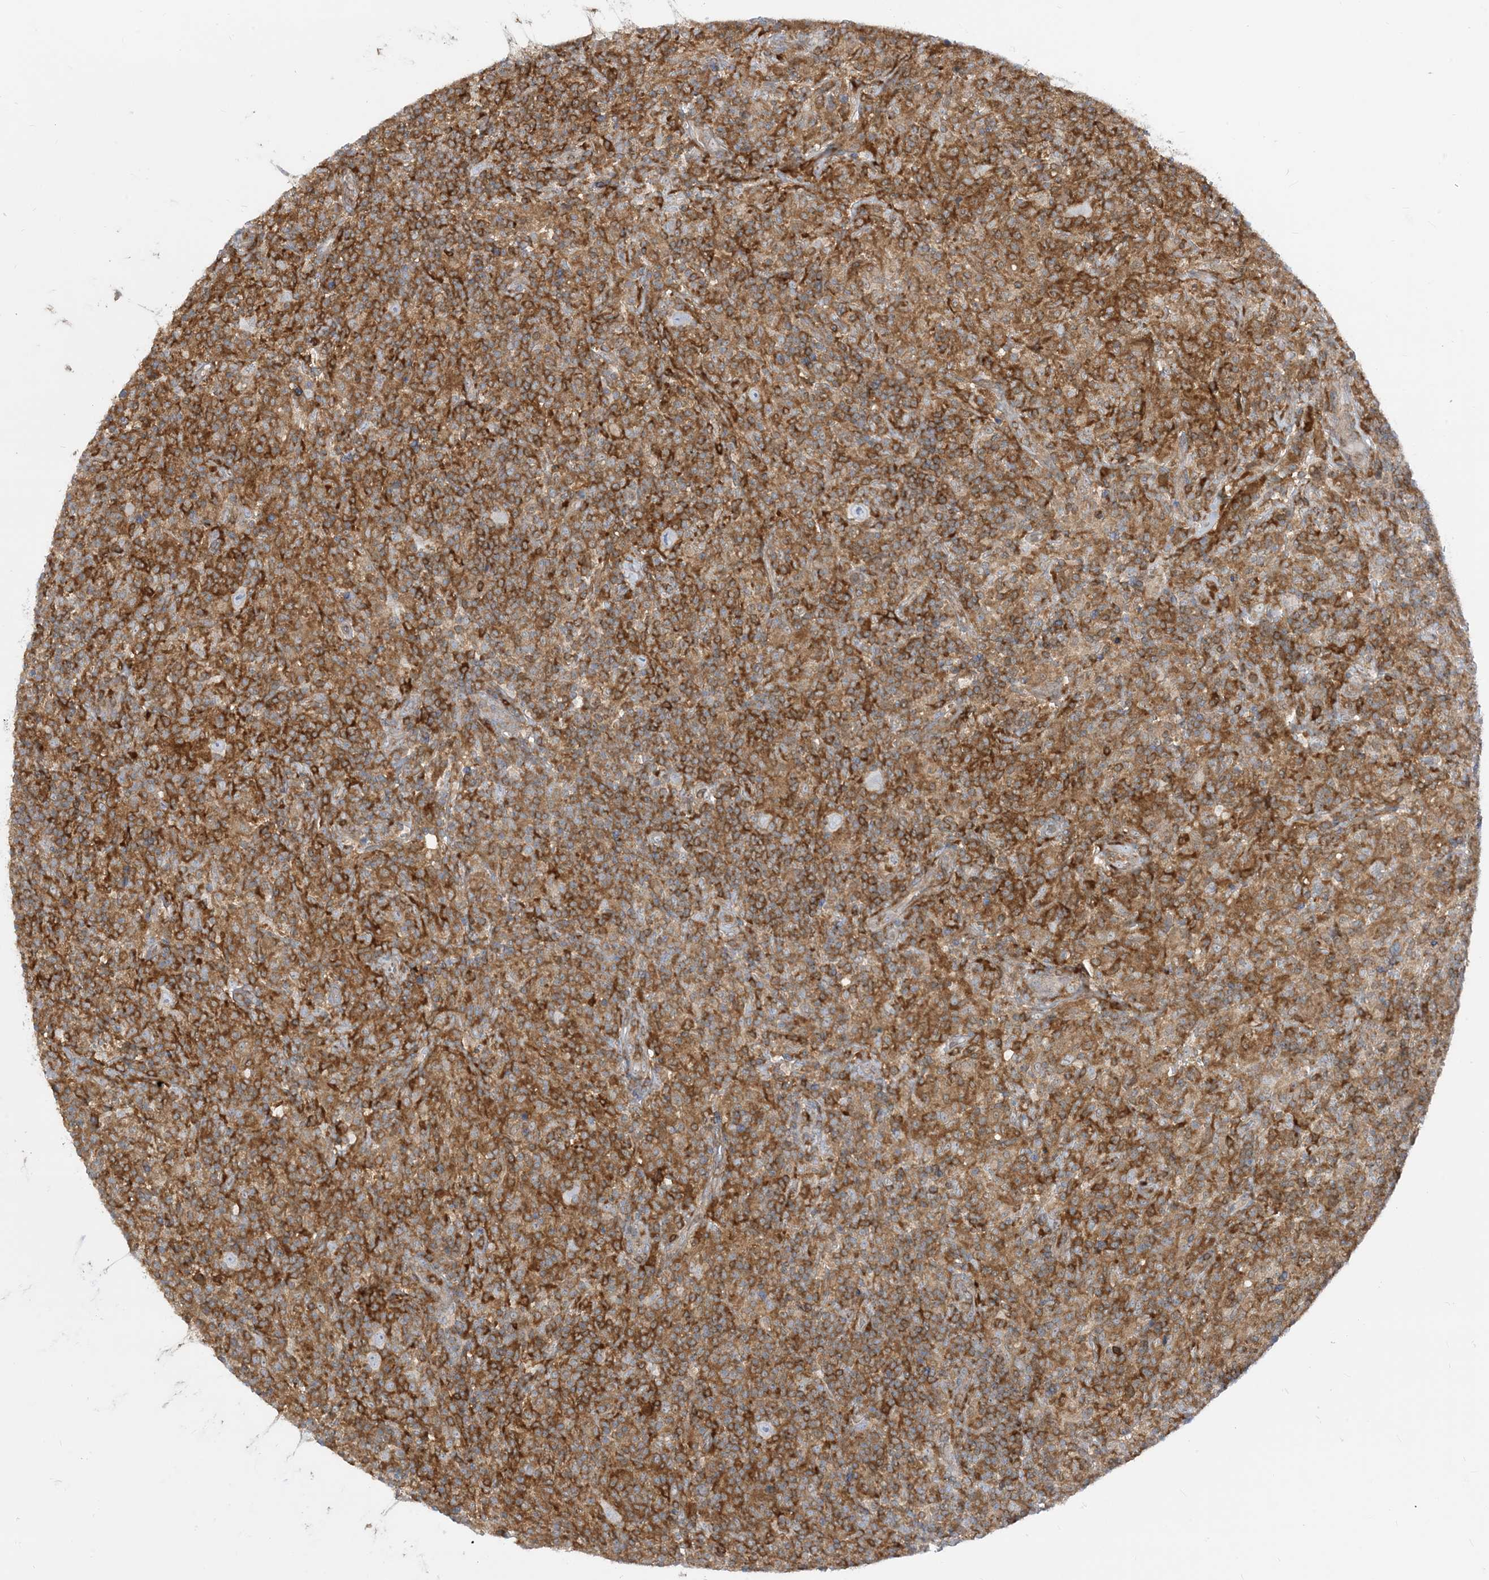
{"staining": {"intensity": "negative", "quantity": "none", "location": "none"}, "tissue": "lymphoma", "cell_type": "Tumor cells", "image_type": "cancer", "snomed": [{"axis": "morphology", "description": "Hodgkin's disease, NOS"}, {"axis": "topography", "description": "Lymph node"}], "caption": "An image of human lymphoma is negative for staining in tumor cells.", "gene": "CASP4", "patient": {"sex": "male", "age": 70}}